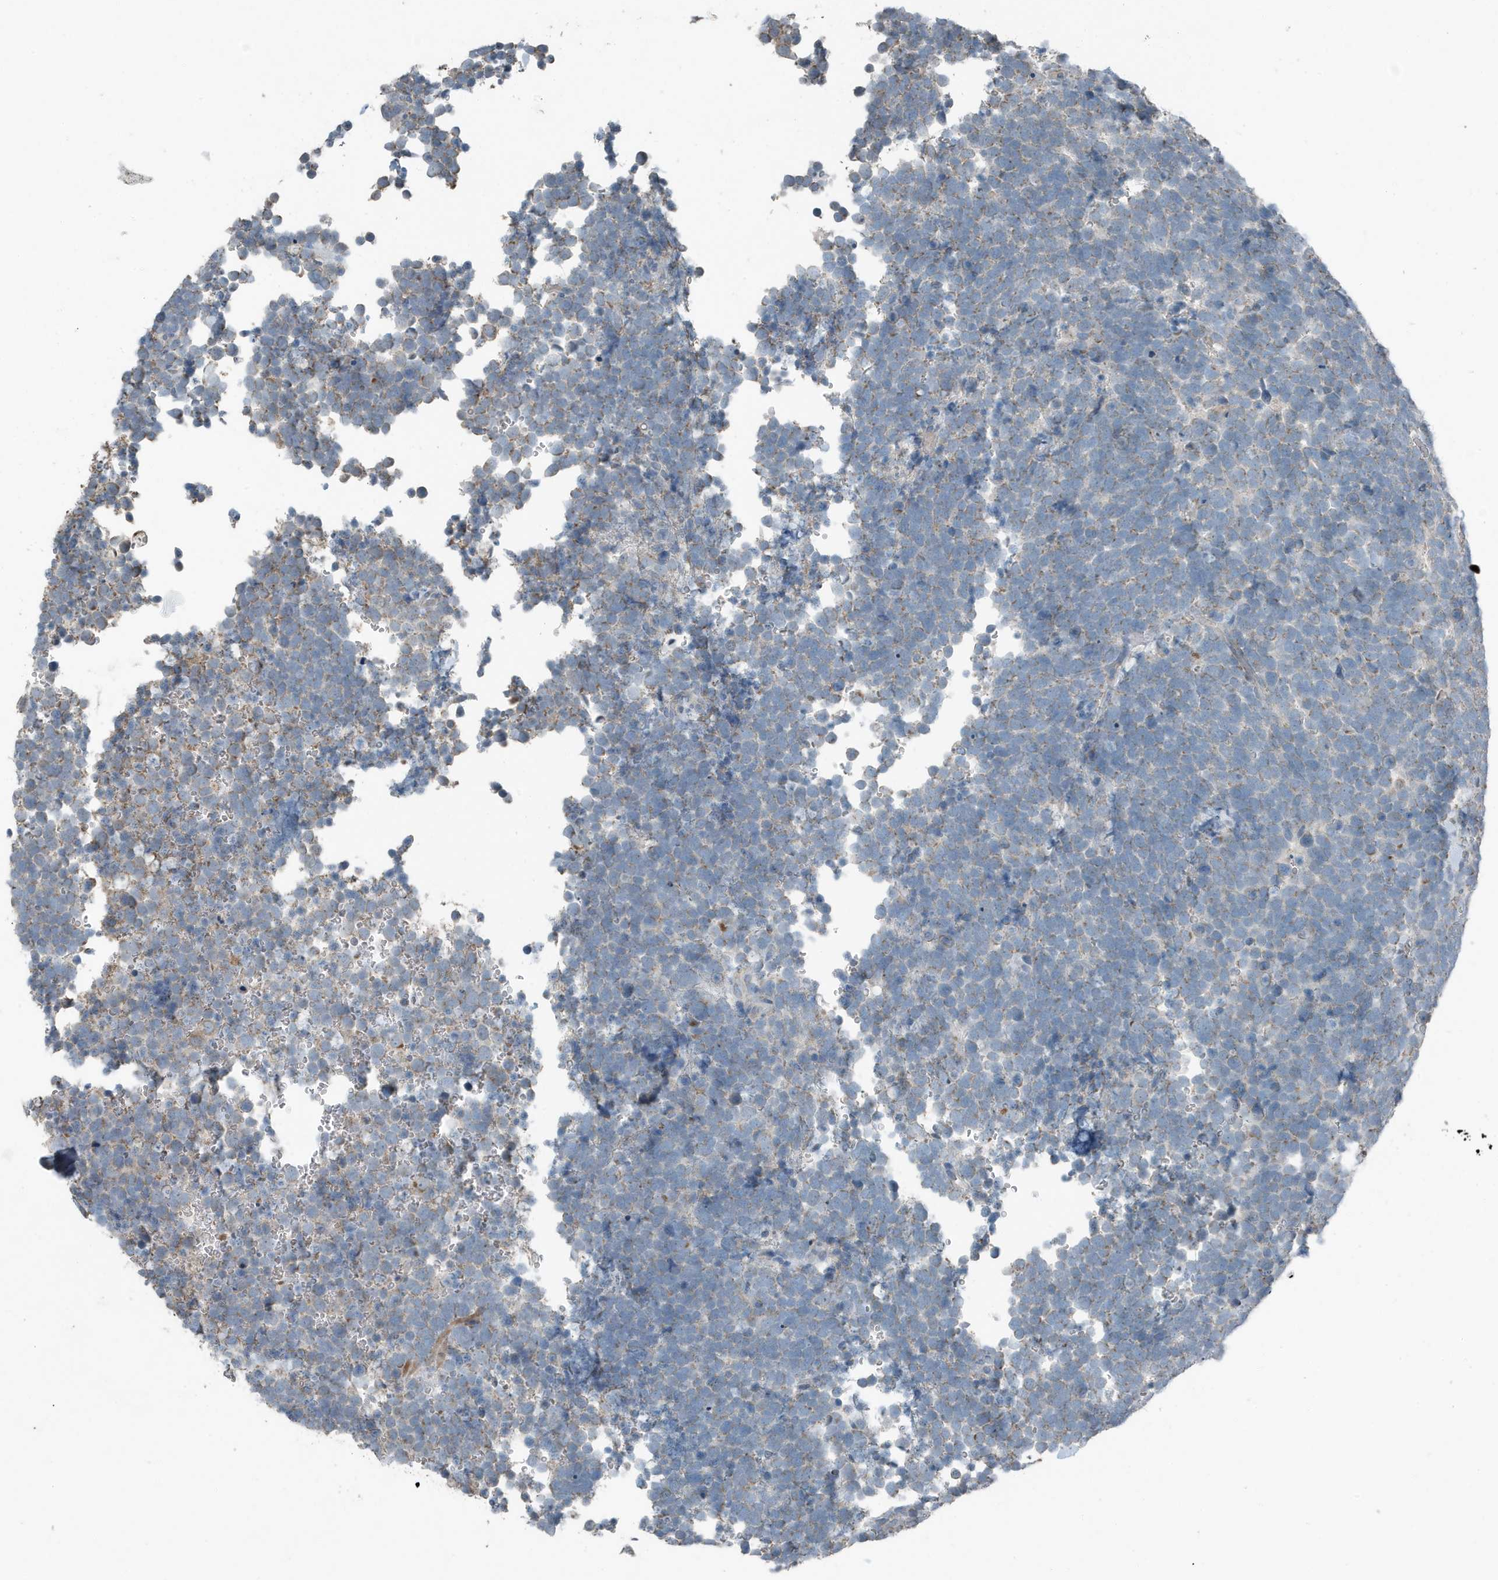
{"staining": {"intensity": "weak", "quantity": "<25%", "location": "cytoplasmic/membranous"}, "tissue": "urothelial cancer", "cell_type": "Tumor cells", "image_type": "cancer", "snomed": [{"axis": "morphology", "description": "Urothelial carcinoma, High grade"}, {"axis": "topography", "description": "Urinary bladder"}], "caption": "High-grade urothelial carcinoma stained for a protein using immunohistochemistry (IHC) shows no positivity tumor cells.", "gene": "MT-CYB", "patient": {"sex": "female", "age": 82}}